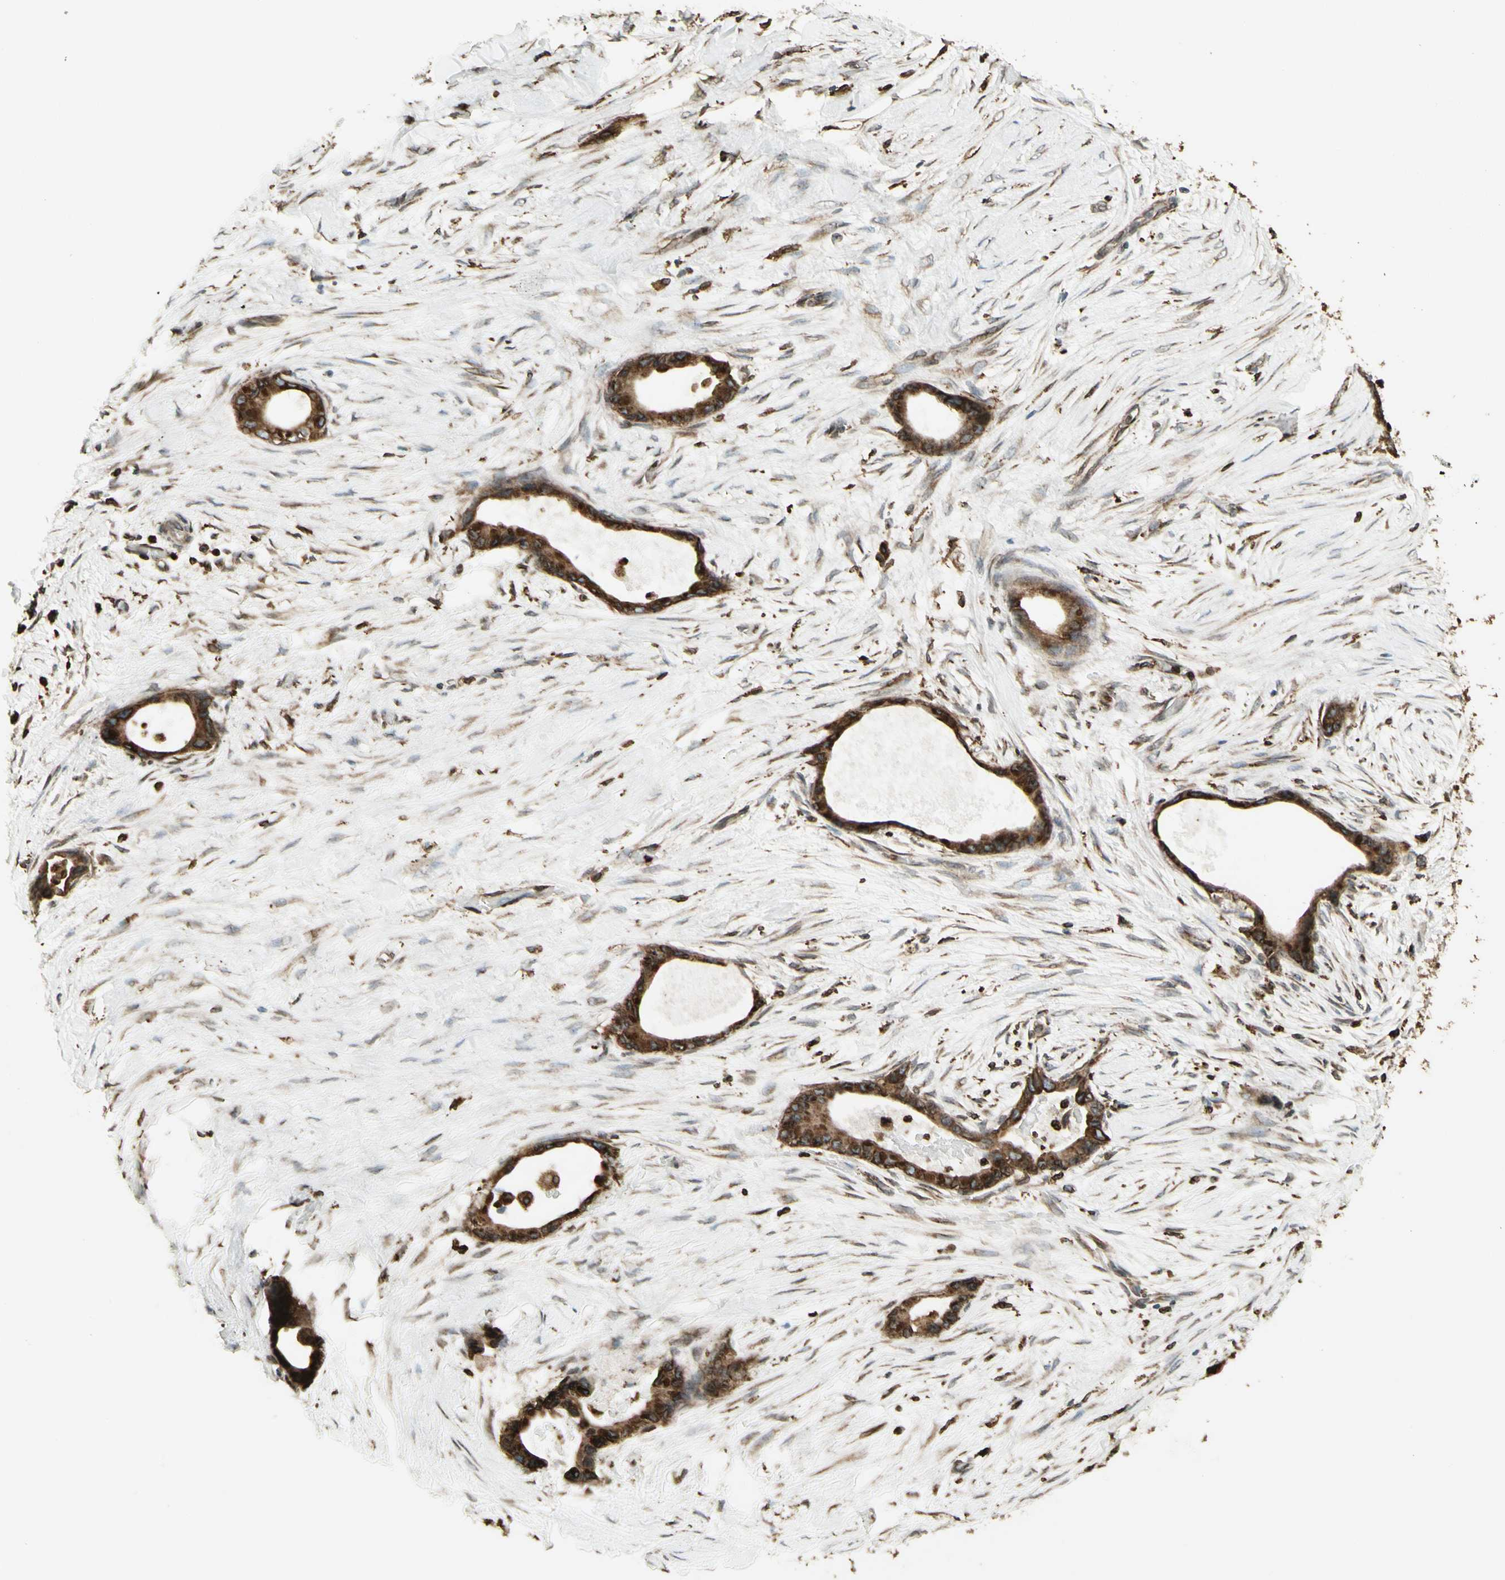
{"staining": {"intensity": "moderate", "quantity": ">75%", "location": "cytoplasmic/membranous"}, "tissue": "liver cancer", "cell_type": "Tumor cells", "image_type": "cancer", "snomed": [{"axis": "morphology", "description": "Cholangiocarcinoma"}, {"axis": "topography", "description": "Liver"}], "caption": "Moderate cytoplasmic/membranous protein expression is present in approximately >75% of tumor cells in liver cancer.", "gene": "CANX", "patient": {"sex": "female", "age": 55}}